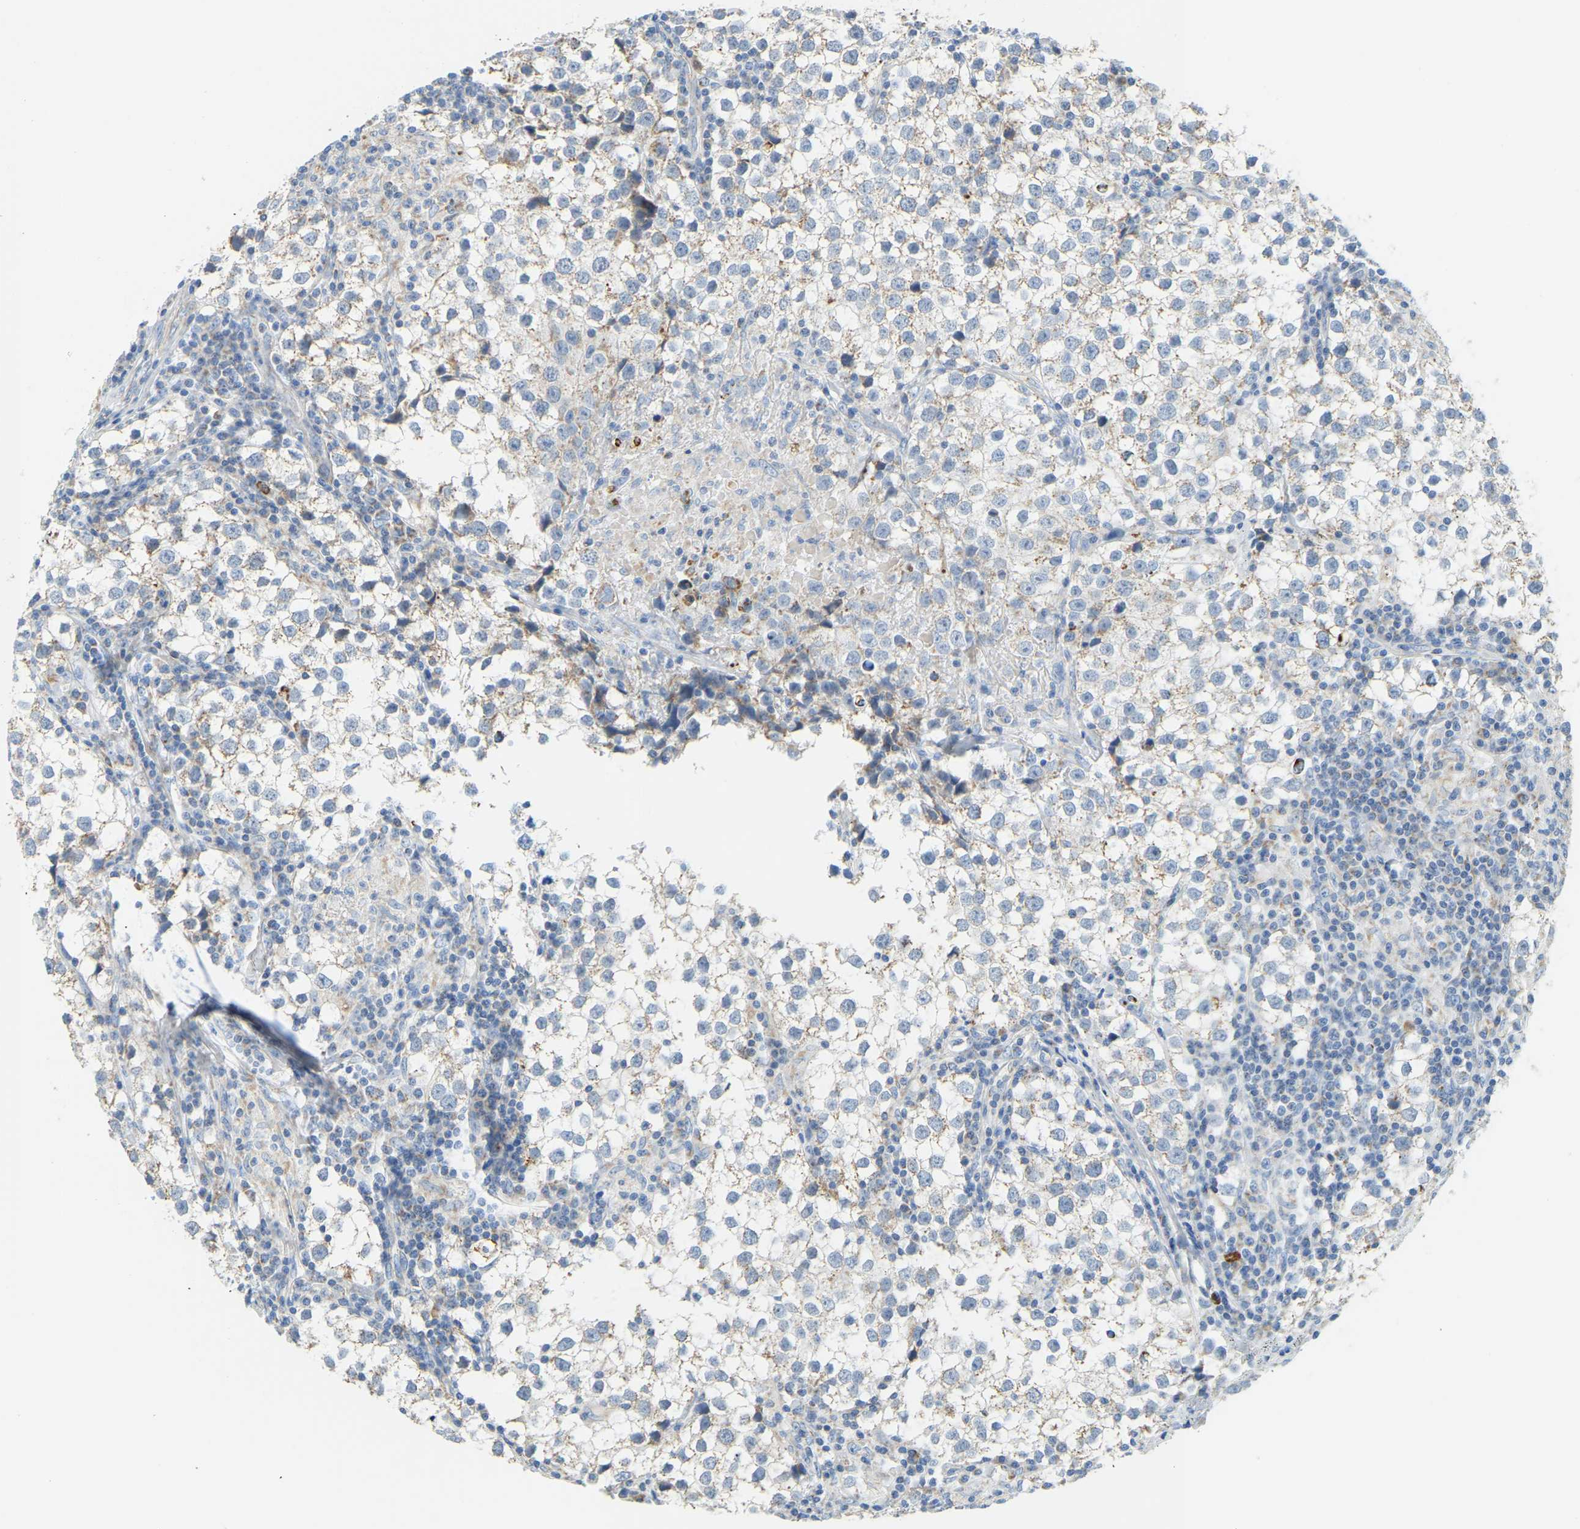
{"staining": {"intensity": "weak", "quantity": "<25%", "location": "cytoplasmic/membranous"}, "tissue": "testis cancer", "cell_type": "Tumor cells", "image_type": "cancer", "snomed": [{"axis": "morphology", "description": "Seminoma, NOS"}, {"axis": "morphology", "description": "Carcinoma, Embryonal, NOS"}, {"axis": "topography", "description": "Testis"}], "caption": "Immunohistochemical staining of human testis cancer (embryonal carcinoma) shows no significant positivity in tumor cells.", "gene": "GDA", "patient": {"sex": "male", "age": 36}}